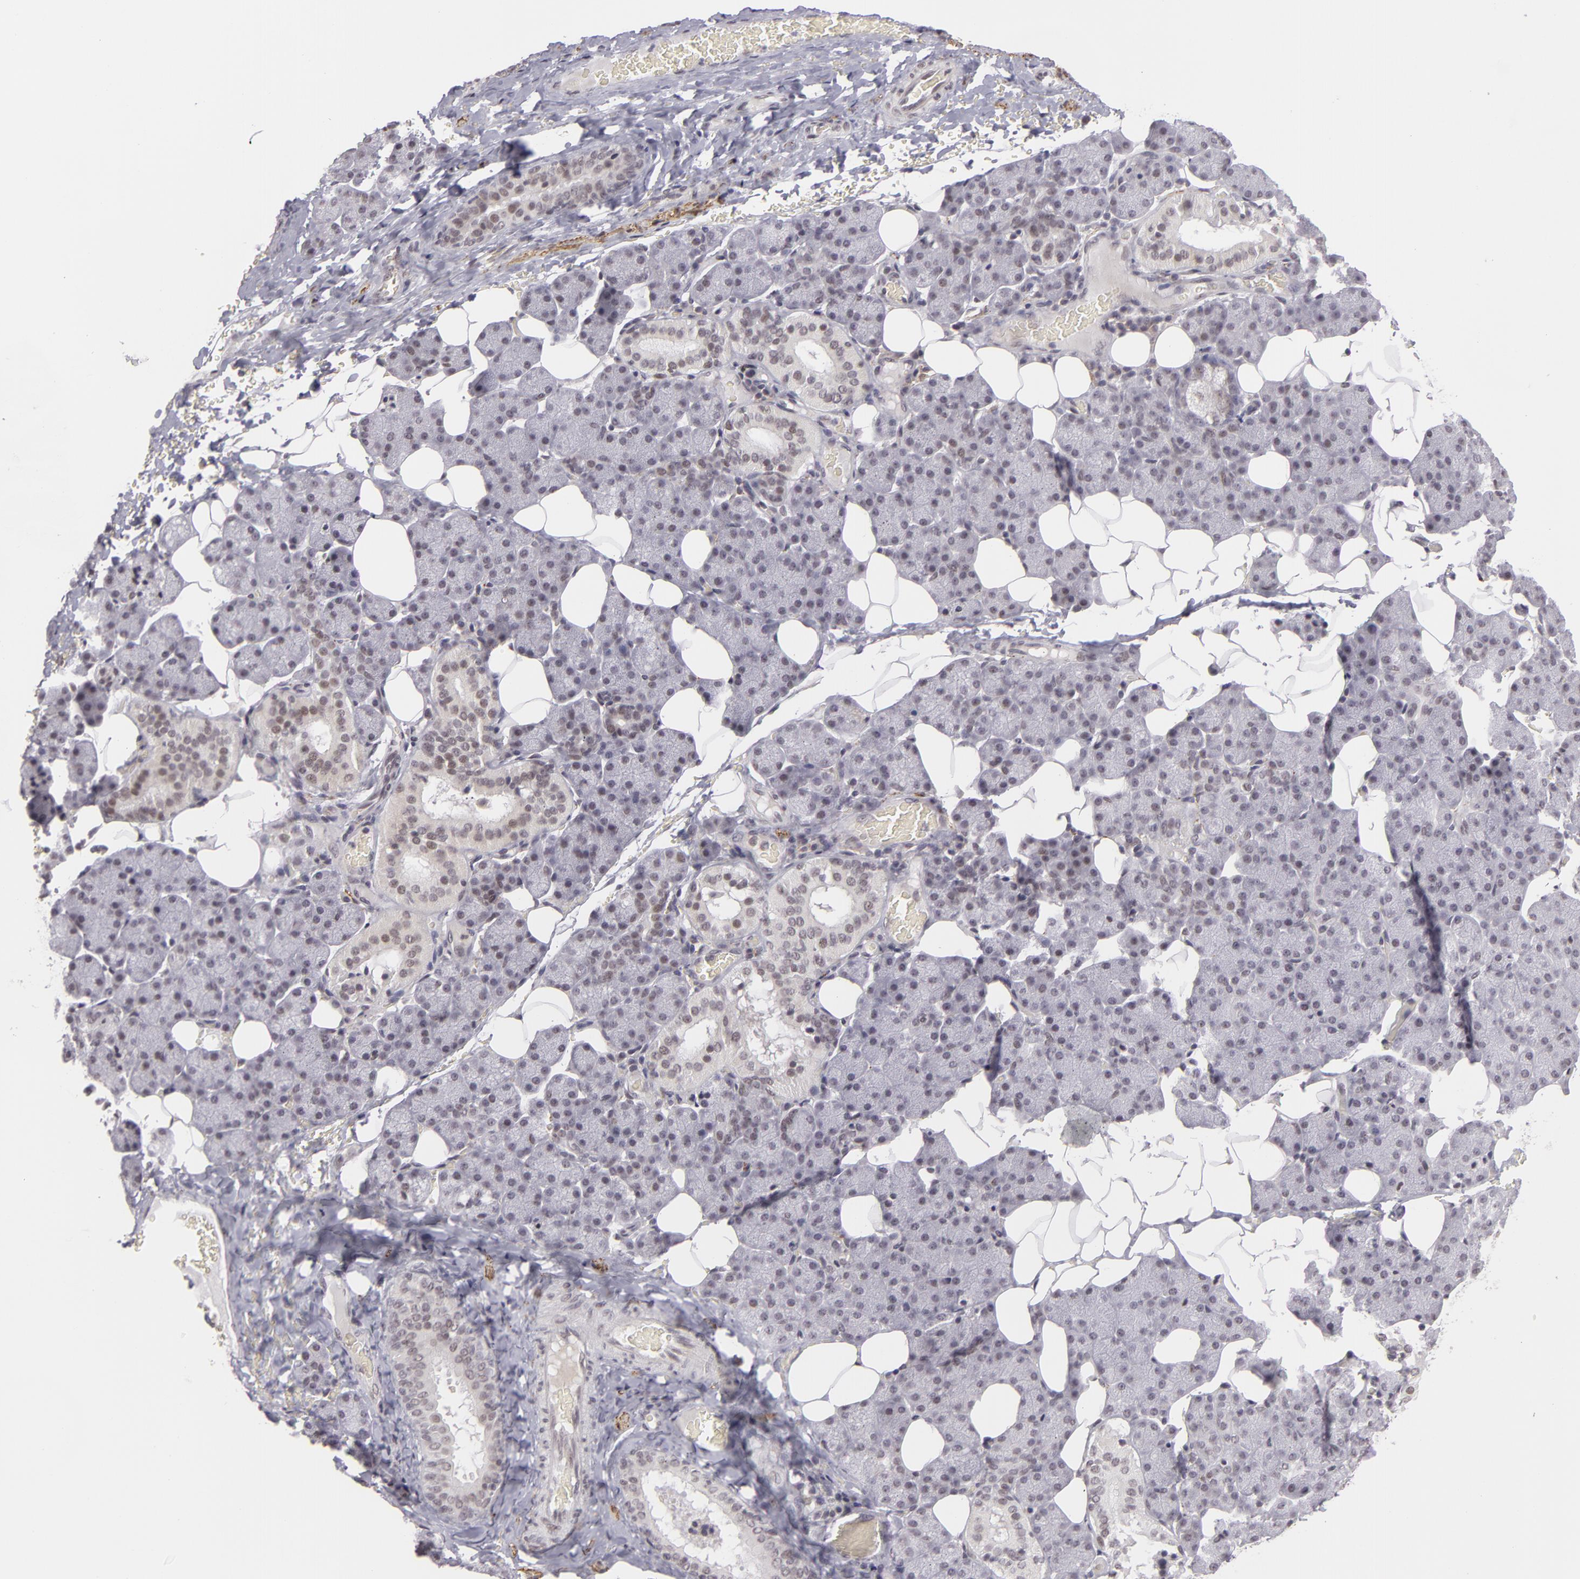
{"staining": {"intensity": "negative", "quantity": "none", "location": "none"}, "tissue": "salivary gland", "cell_type": "Glandular cells", "image_type": "normal", "snomed": [{"axis": "morphology", "description": "Normal tissue, NOS"}, {"axis": "topography", "description": "Lymph node"}, {"axis": "topography", "description": "Salivary gland"}], "caption": "A micrograph of human salivary gland is negative for staining in glandular cells. The staining was performed using DAB (3,3'-diaminobenzidine) to visualize the protein expression in brown, while the nuclei were stained in blue with hematoxylin (Magnification: 20x).", "gene": "RRP7A", "patient": {"sex": "male", "age": 8}}